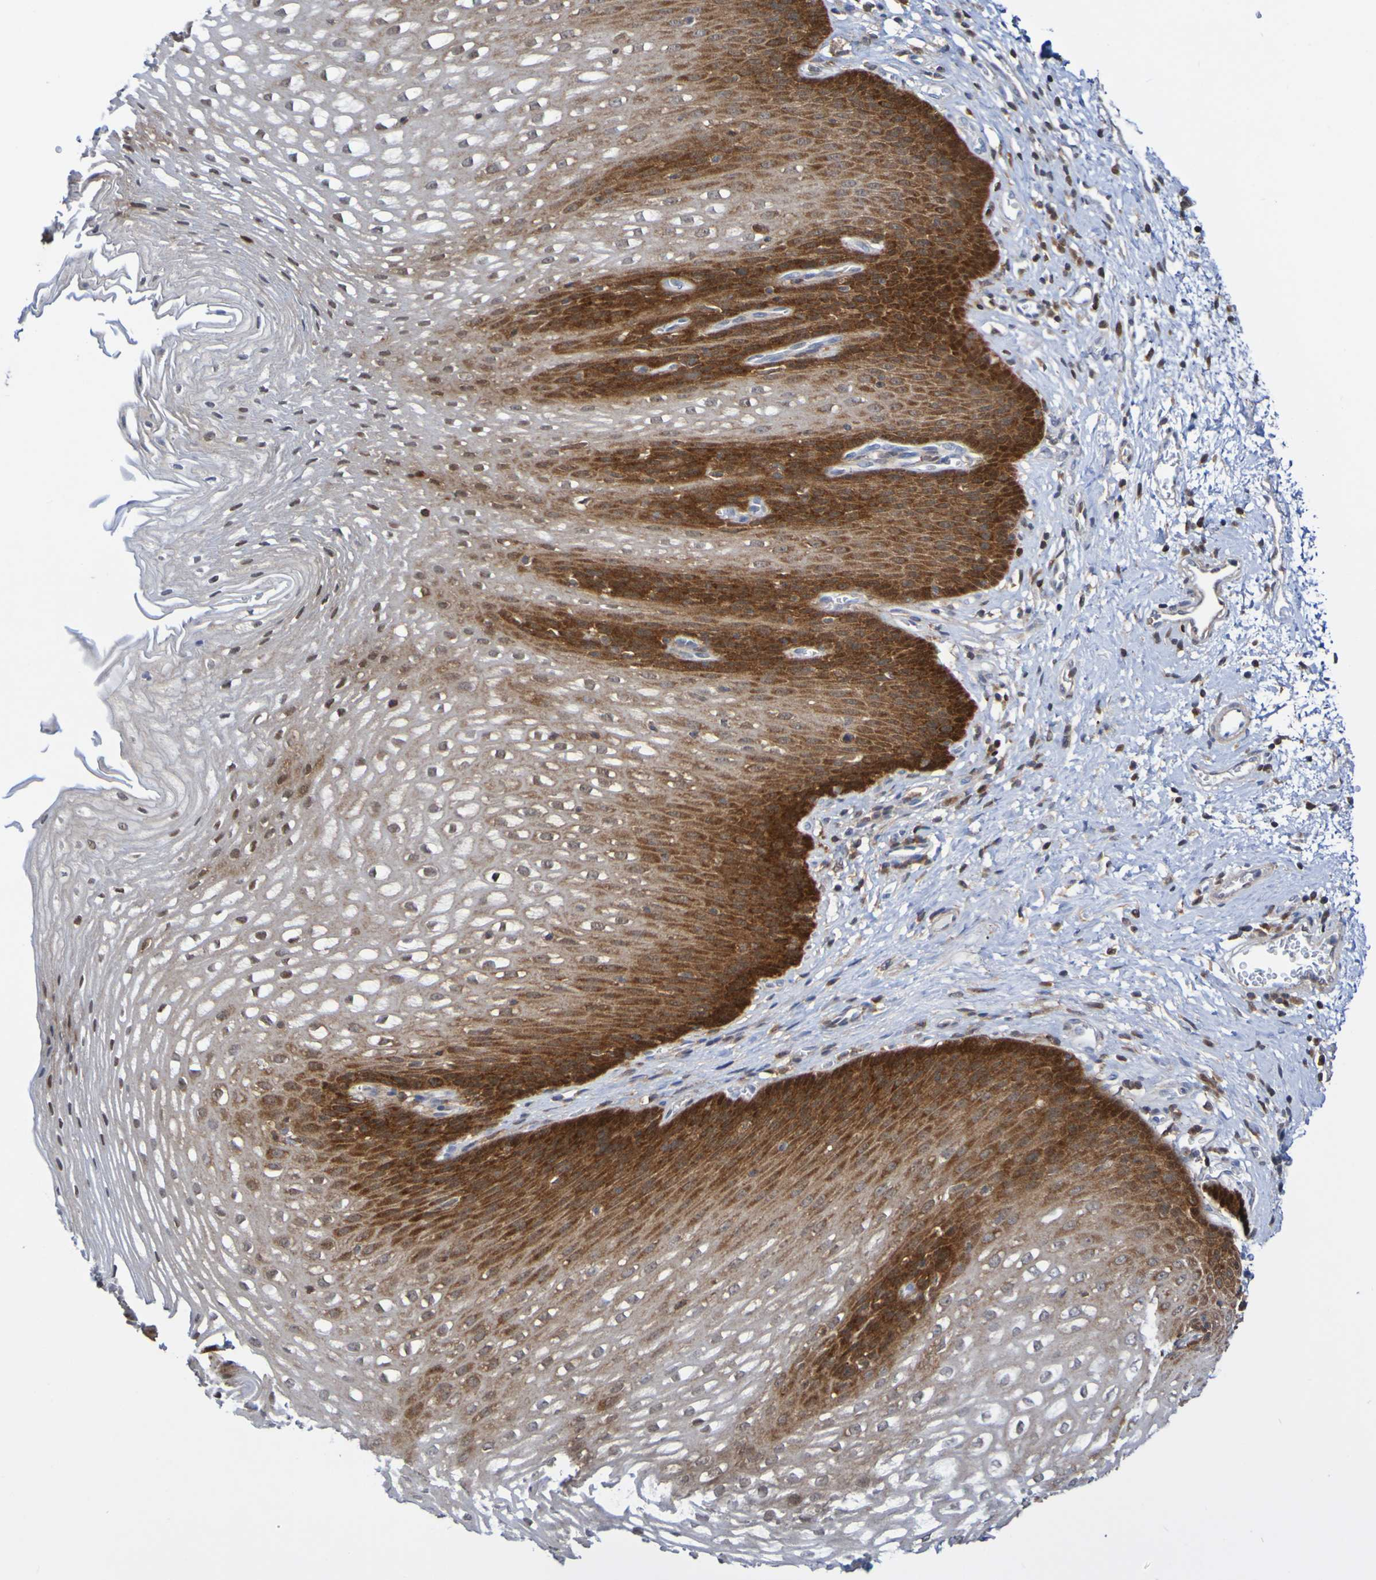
{"staining": {"intensity": "strong", "quantity": "<25%", "location": "cytoplasmic/membranous"}, "tissue": "esophagus", "cell_type": "Squamous epithelial cells", "image_type": "normal", "snomed": [{"axis": "morphology", "description": "Normal tissue, NOS"}, {"axis": "topography", "description": "Esophagus"}], "caption": "DAB (3,3'-diaminobenzidine) immunohistochemical staining of unremarkable esophagus shows strong cytoplasmic/membranous protein positivity in about <25% of squamous epithelial cells. Using DAB (3,3'-diaminobenzidine) (brown) and hematoxylin (blue) stains, captured at high magnification using brightfield microscopy.", "gene": "ATIC", "patient": {"sex": "male", "age": 48}}